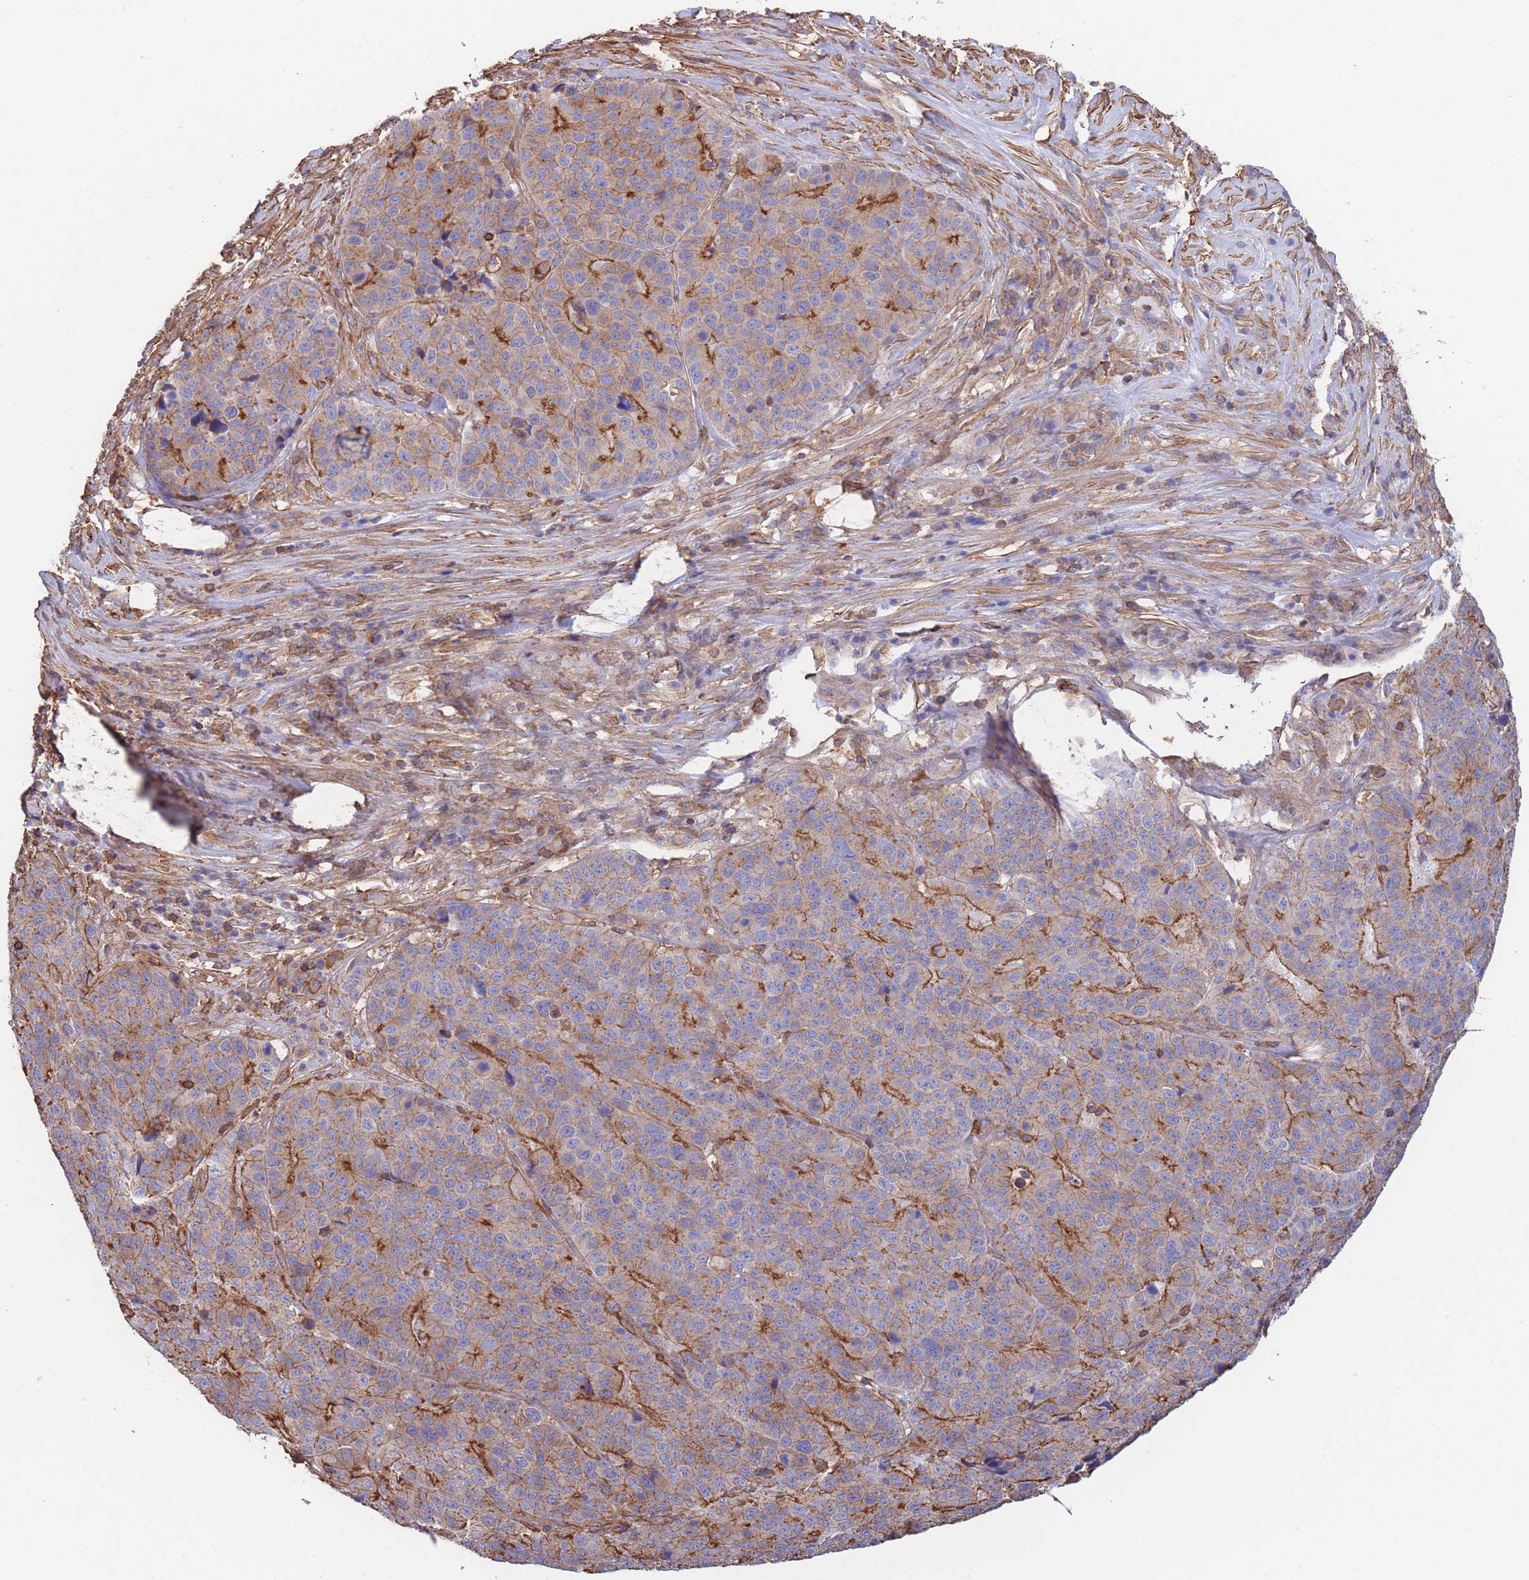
{"staining": {"intensity": "strong", "quantity": "<25%", "location": "cytoplasmic/membranous"}, "tissue": "stomach cancer", "cell_type": "Tumor cells", "image_type": "cancer", "snomed": [{"axis": "morphology", "description": "Adenocarcinoma, NOS"}, {"axis": "topography", "description": "Stomach"}], "caption": "An image of stomach cancer stained for a protein exhibits strong cytoplasmic/membranous brown staining in tumor cells.", "gene": "LRRN4CL", "patient": {"sex": "male", "age": 71}}